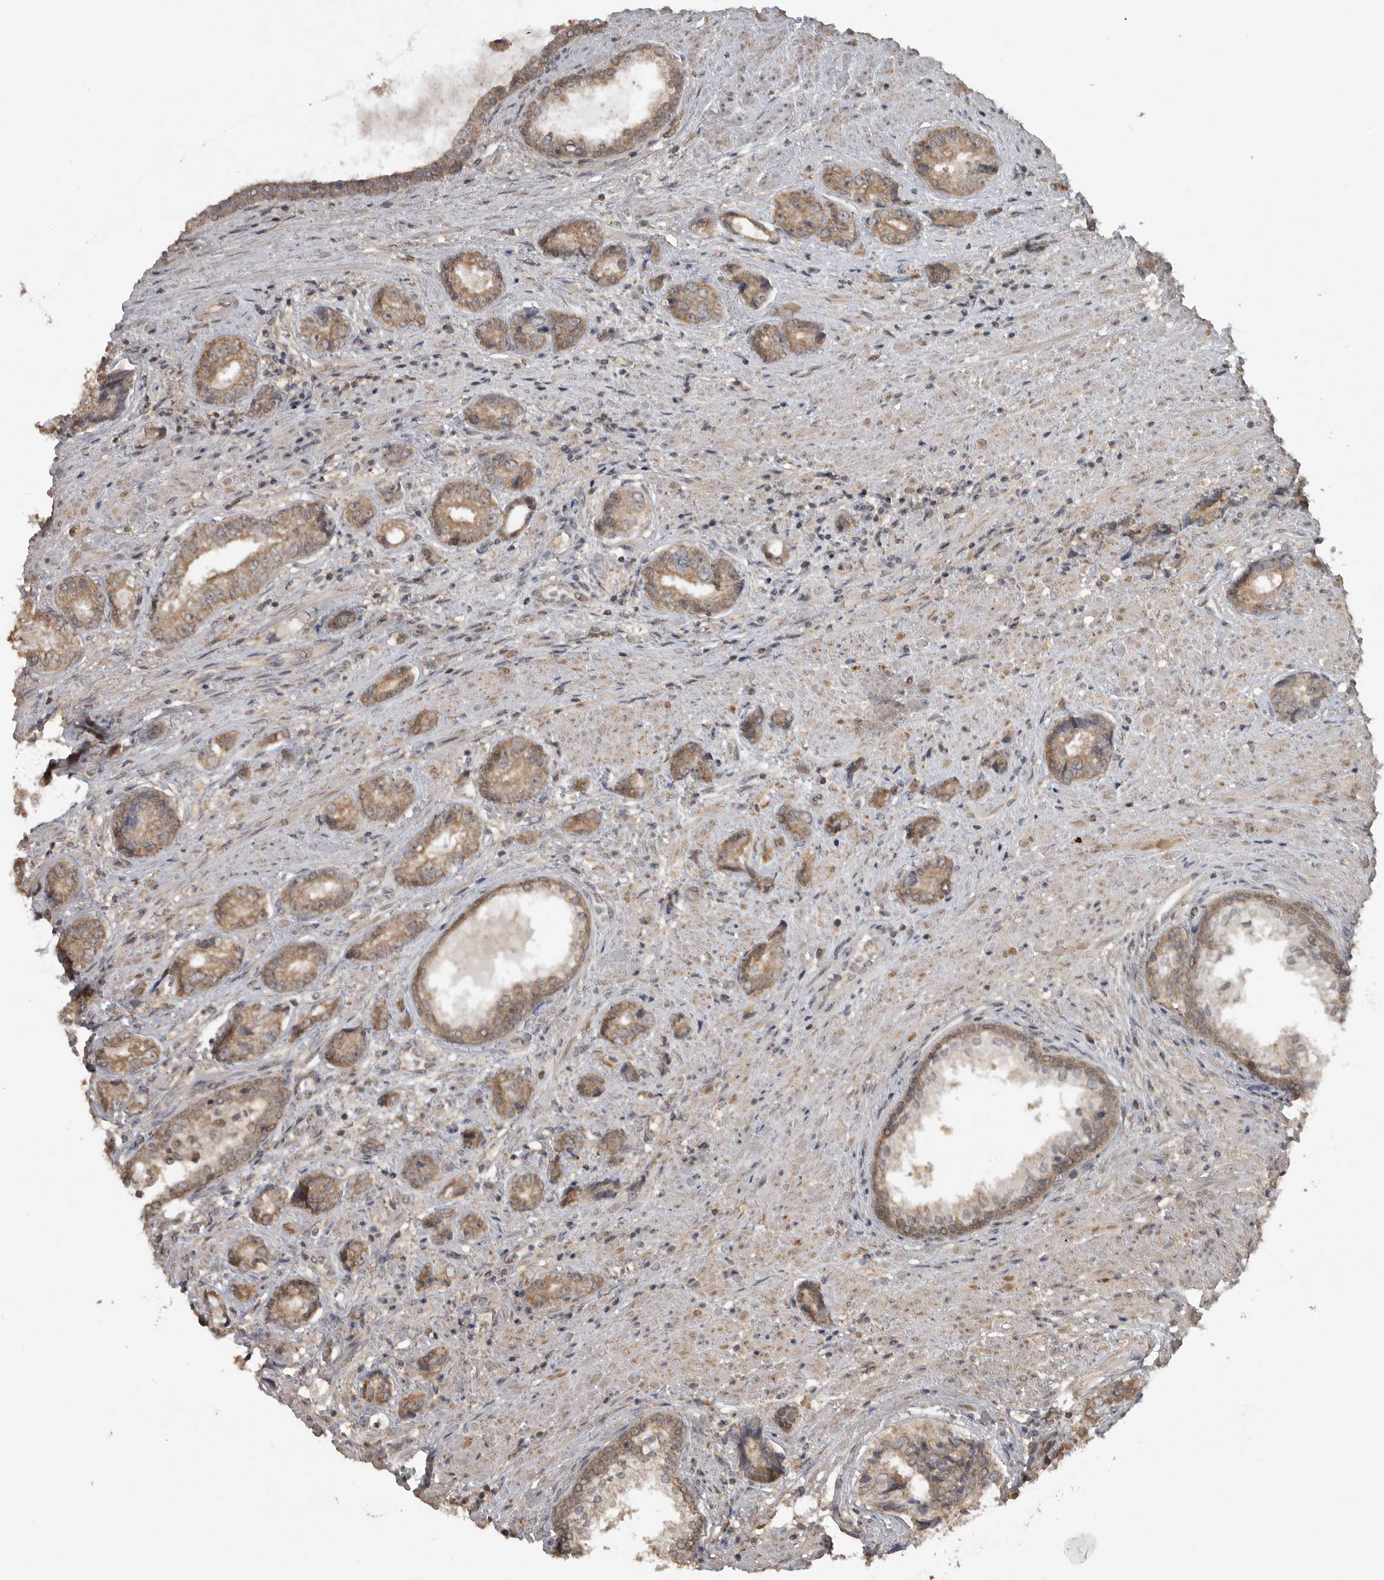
{"staining": {"intensity": "moderate", "quantity": ">75%", "location": "cytoplasmic/membranous"}, "tissue": "prostate cancer", "cell_type": "Tumor cells", "image_type": "cancer", "snomed": [{"axis": "morphology", "description": "Adenocarcinoma, High grade"}, {"axis": "topography", "description": "Prostate"}], "caption": "This histopathology image demonstrates IHC staining of human prostate cancer (high-grade adenocarcinoma), with medium moderate cytoplasmic/membranous expression in about >75% of tumor cells.", "gene": "LLGL1", "patient": {"sex": "male", "age": 61}}